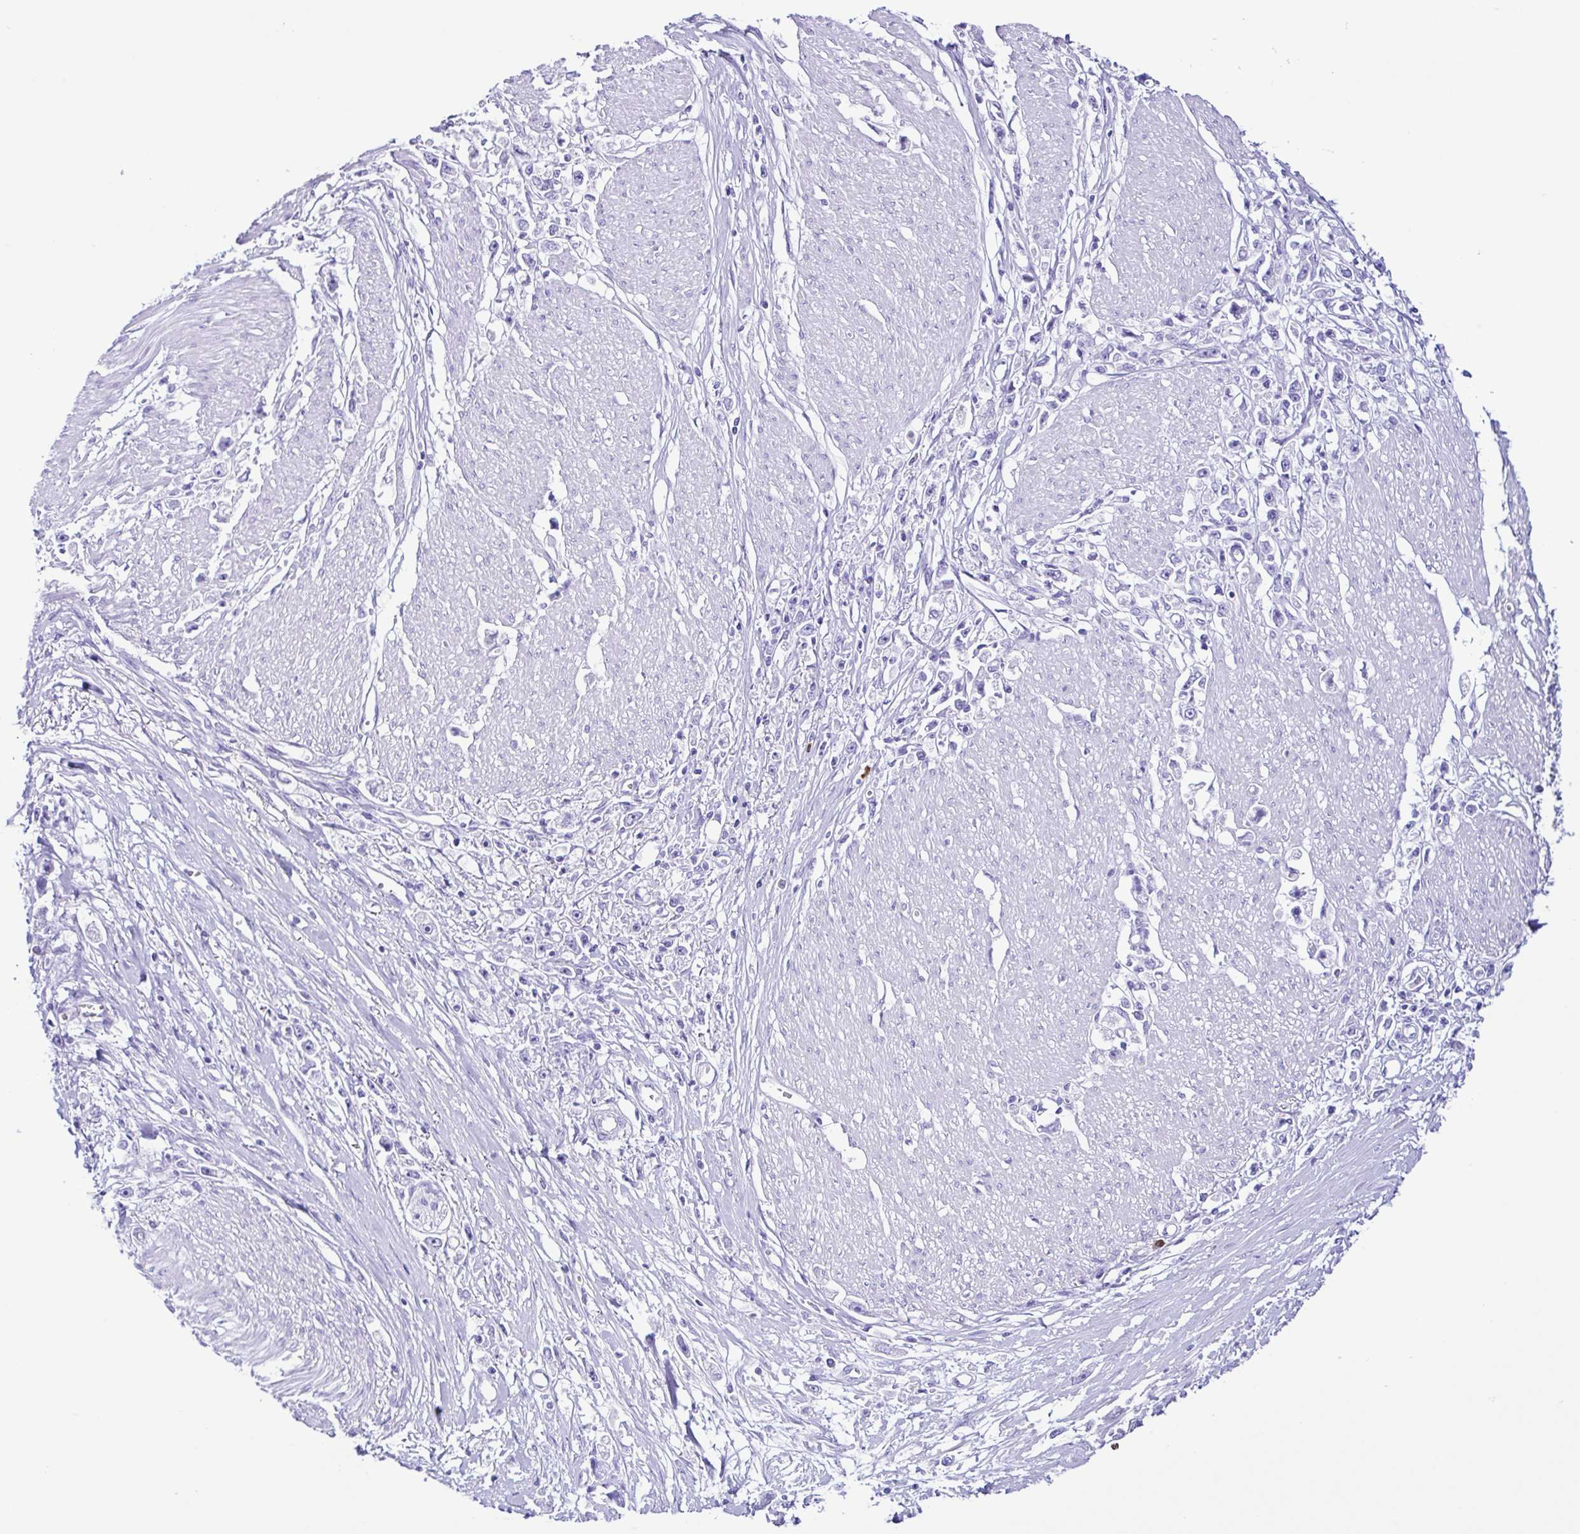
{"staining": {"intensity": "negative", "quantity": "none", "location": "none"}, "tissue": "stomach cancer", "cell_type": "Tumor cells", "image_type": "cancer", "snomed": [{"axis": "morphology", "description": "Adenocarcinoma, NOS"}, {"axis": "topography", "description": "Stomach"}], "caption": "There is no significant staining in tumor cells of stomach adenocarcinoma.", "gene": "PIGF", "patient": {"sex": "female", "age": 59}}